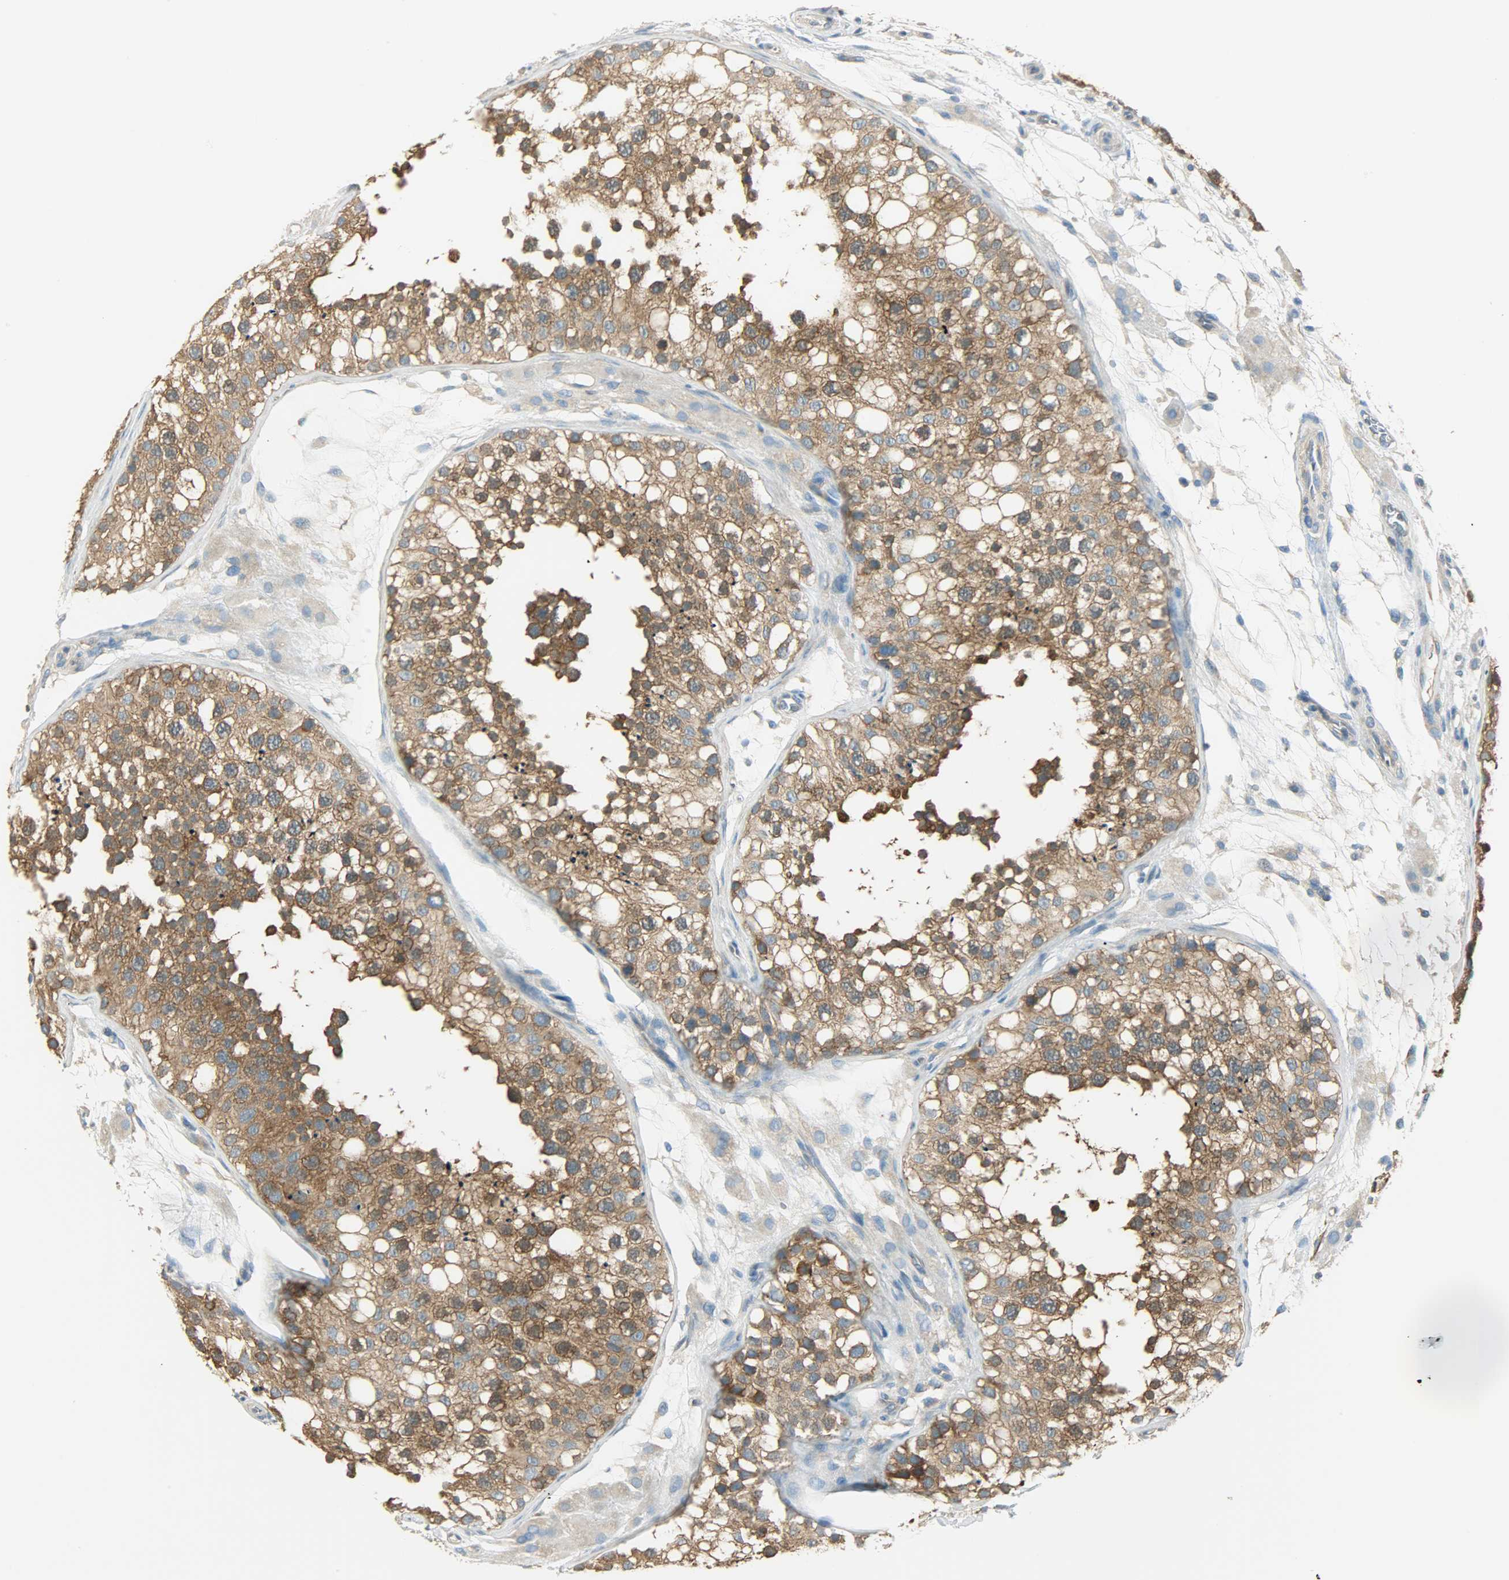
{"staining": {"intensity": "strong", "quantity": ">75%", "location": "cytoplasmic/membranous"}, "tissue": "testis", "cell_type": "Cells in seminiferous ducts", "image_type": "normal", "snomed": [{"axis": "morphology", "description": "Normal tissue, NOS"}, {"axis": "topography", "description": "Testis"}], "caption": "The immunohistochemical stain labels strong cytoplasmic/membranous positivity in cells in seminiferous ducts of benign testis.", "gene": "TSC22D2", "patient": {"sex": "male", "age": 26}}